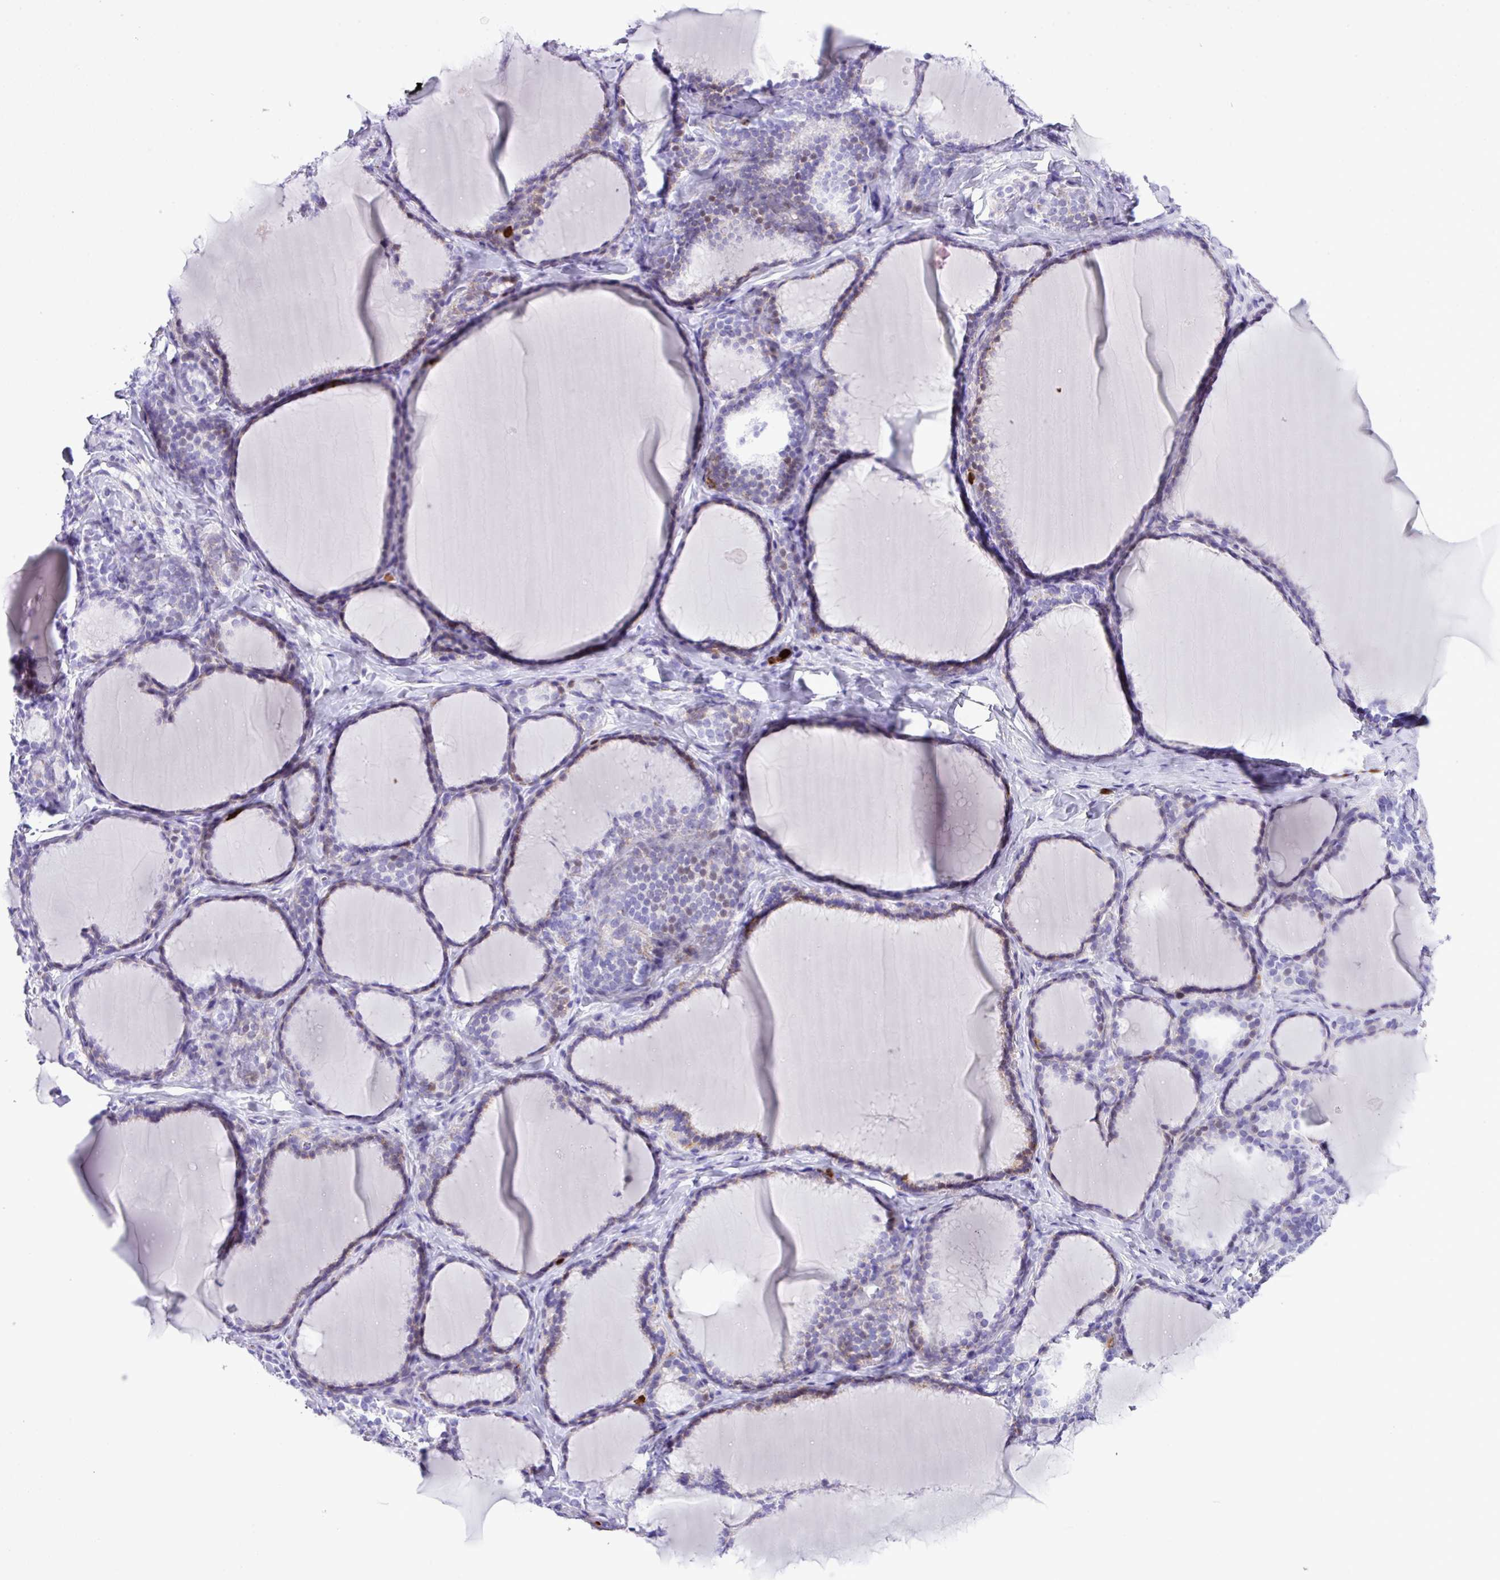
{"staining": {"intensity": "moderate", "quantity": "<25%", "location": "cytoplasmic/membranous,nuclear"}, "tissue": "thyroid gland", "cell_type": "Glandular cells", "image_type": "normal", "snomed": [{"axis": "morphology", "description": "Normal tissue, NOS"}, {"axis": "topography", "description": "Thyroid gland"}], "caption": "Protein positivity by IHC reveals moderate cytoplasmic/membranous,nuclear positivity in approximately <25% of glandular cells in unremarkable thyroid gland.", "gene": "RCAN2", "patient": {"sex": "female", "age": 31}}